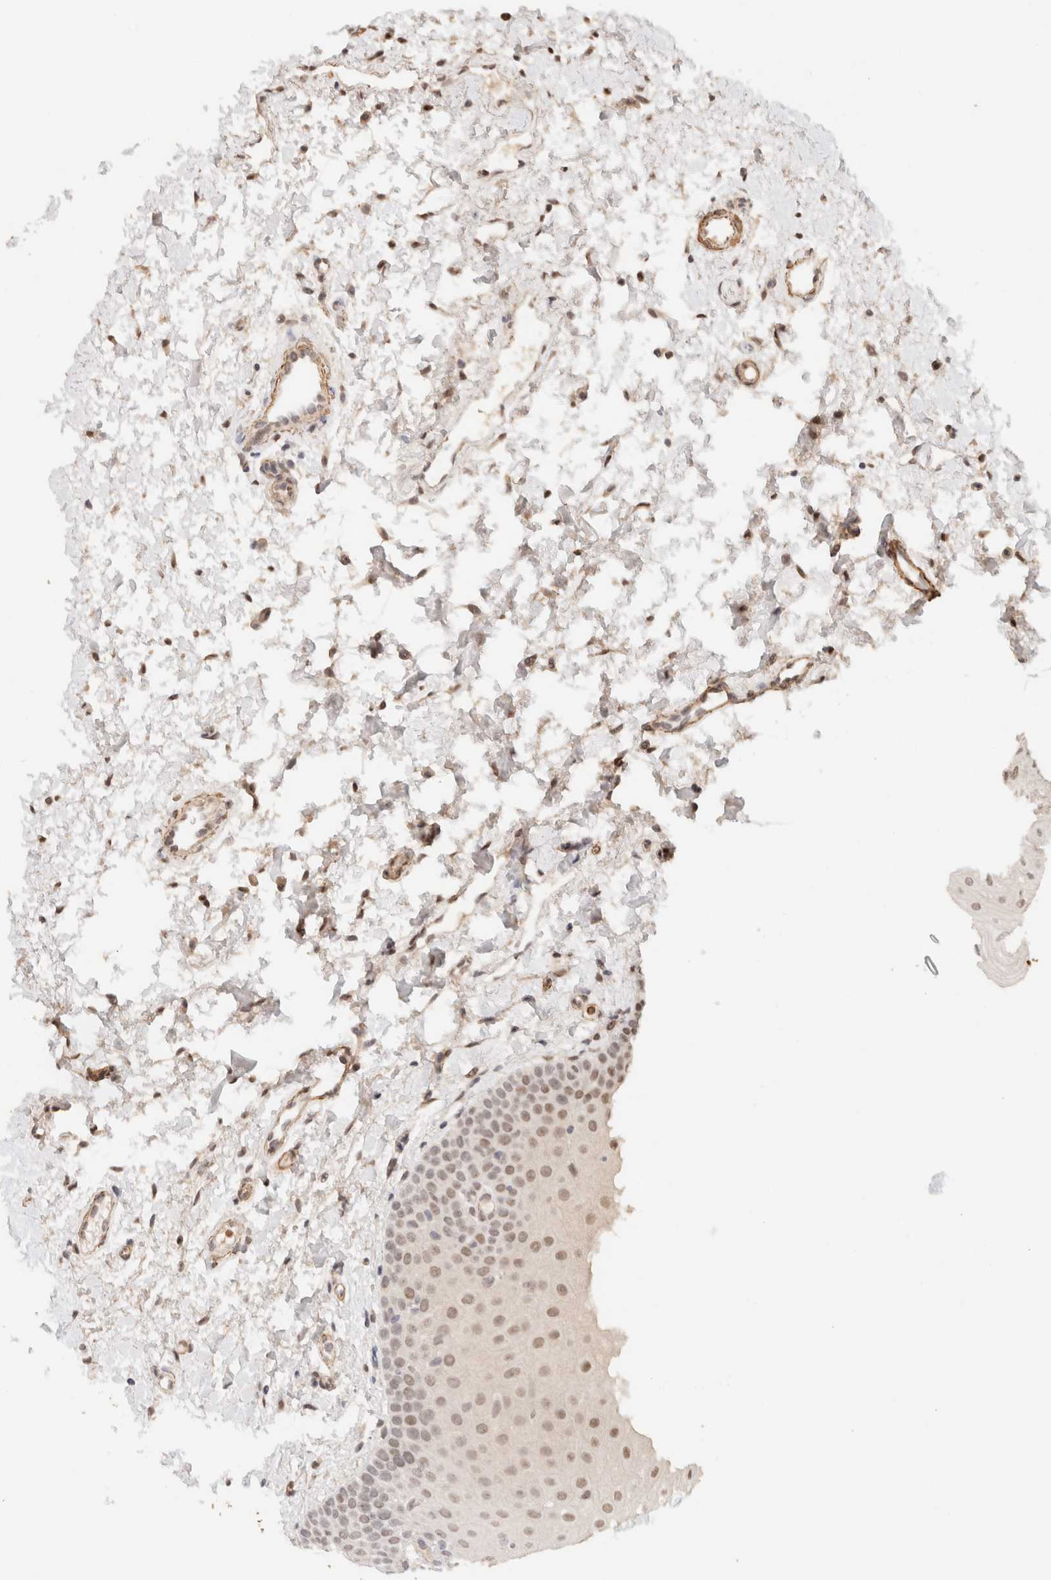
{"staining": {"intensity": "weak", "quantity": "25%-75%", "location": "cytoplasmic/membranous,nuclear"}, "tissue": "oral mucosa", "cell_type": "Squamous epithelial cells", "image_type": "normal", "snomed": [{"axis": "morphology", "description": "Normal tissue, NOS"}, {"axis": "topography", "description": "Skin"}, {"axis": "topography", "description": "Oral tissue"}], "caption": "IHC photomicrograph of normal human oral mucosa stained for a protein (brown), which reveals low levels of weak cytoplasmic/membranous,nuclear positivity in about 25%-75% of squamous epithelial cells.", "gene": "BRPF3", "patient": {"sex": "male", "age": 84}}